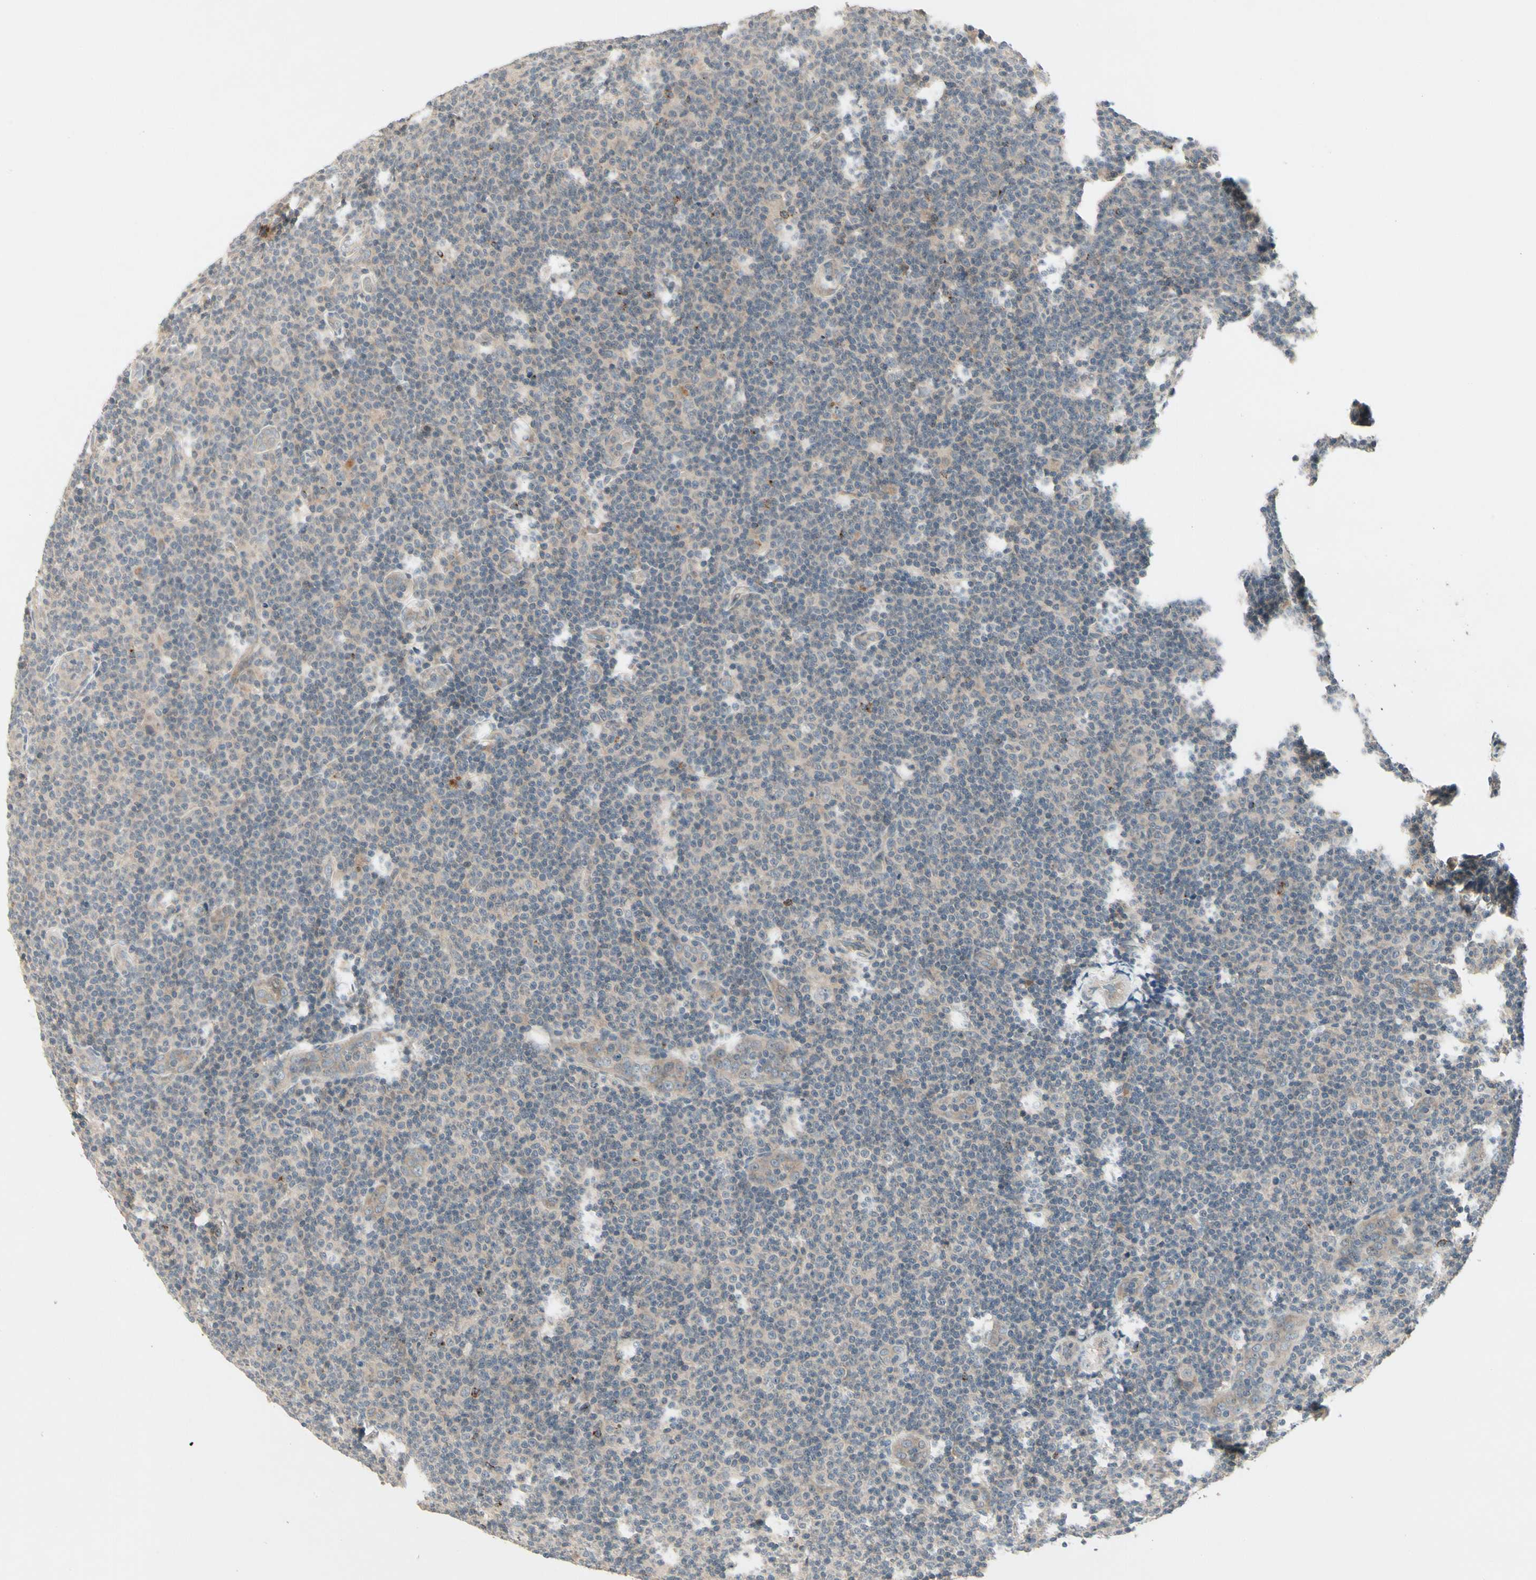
{"staining": {"intensity": "negative", "quantity": "none", "location": "none"}, "tissue": "lymphoma", "cell_type": "Tumor cells", "image_type": "cancer", "snomed": [{"axis": "morphology", "description": "Malignant lymphoma, non-Hodgkin's type, Low grade"}, {"axis": "topography", "description": "Lymph node"}], "caption": "Low-grade malignant lymphoma, non-Hodgkin's type stained for a protein using immunohistochemistry reveals no staining tumor cells.", "gene": "CCL4", "patient": {"sex": "male", "age": 83}}